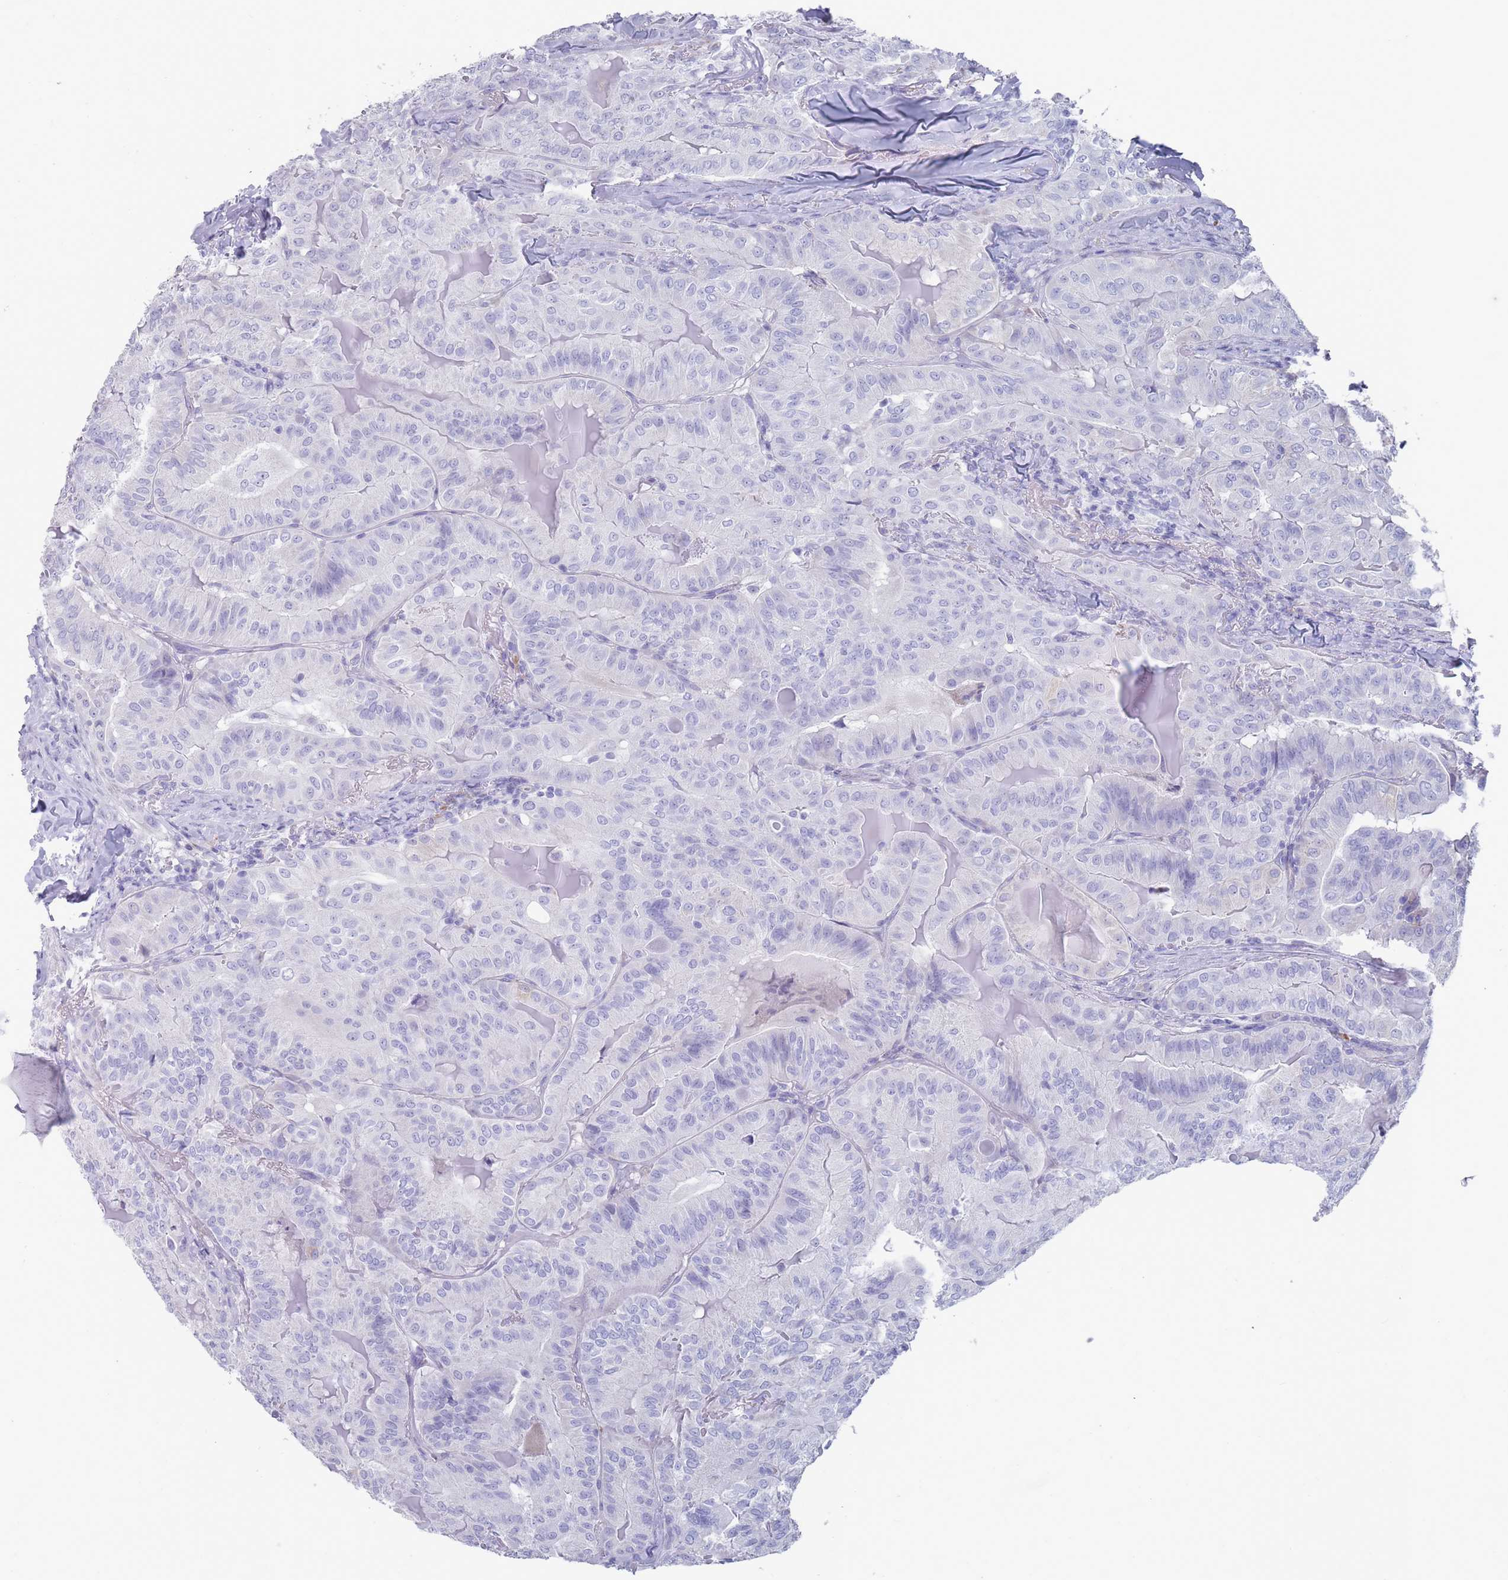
{"staining": {"intensity": "negative", "quantity": "none", "location": "none"}, "tissue": "thyroid cancer", "cell_type": "Tumor cells", "image_type": "cancer", "snomed": [{"axis": "morphology", "description": "Papillary adenocarcinoma, NOS"}, {"axis": "topography", "description": "Thyroid gland"}], "caption": "IHC of human thyroid cancer (papillary adenocarcinoma) demonstrates no staining in tumor cells. (Brightfield microscopy of DAB immunohistochemistry at high magnification).", "gene": "ST8SIA5", "patient": {"sex": "female", "age": 68}}